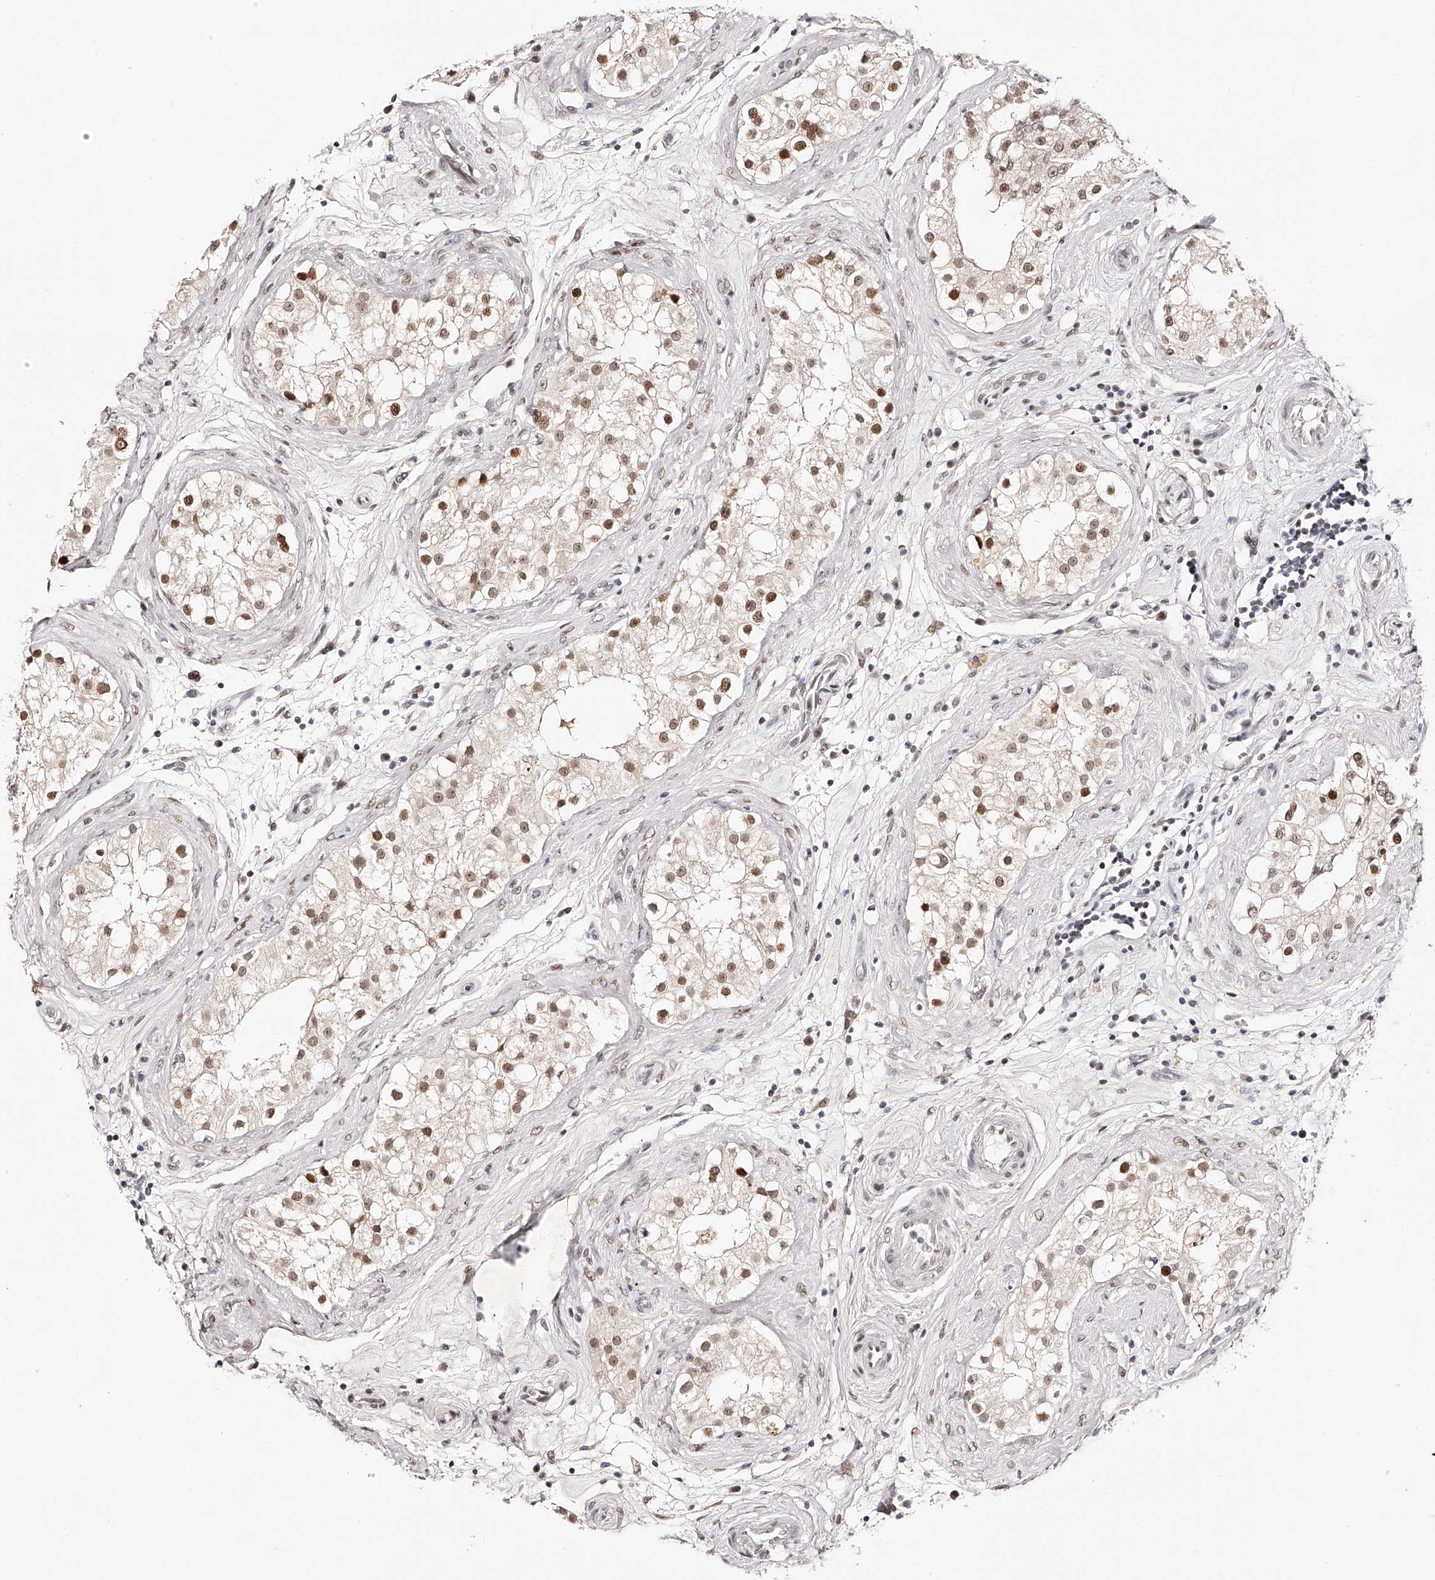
{"staining": {"intensity": "strong", "quantity": "<25%", "location": "nuclear"}, "tissue": "testis", "cell_type": "Cells in seminiferous ducts", "image_type": "normal", "snomed": [{"axis": "morphology", "description": "Normal tissue, NOS"}, {"axis": "topography", "description": "Testis"}], "caption": "Normal testis shows strong nuclear positivity in about <25% of cells in seminiferous ducts Nuclei are stained in blue..", "gene": "USF3", "patient": {"sex": "male", "age": 84}}